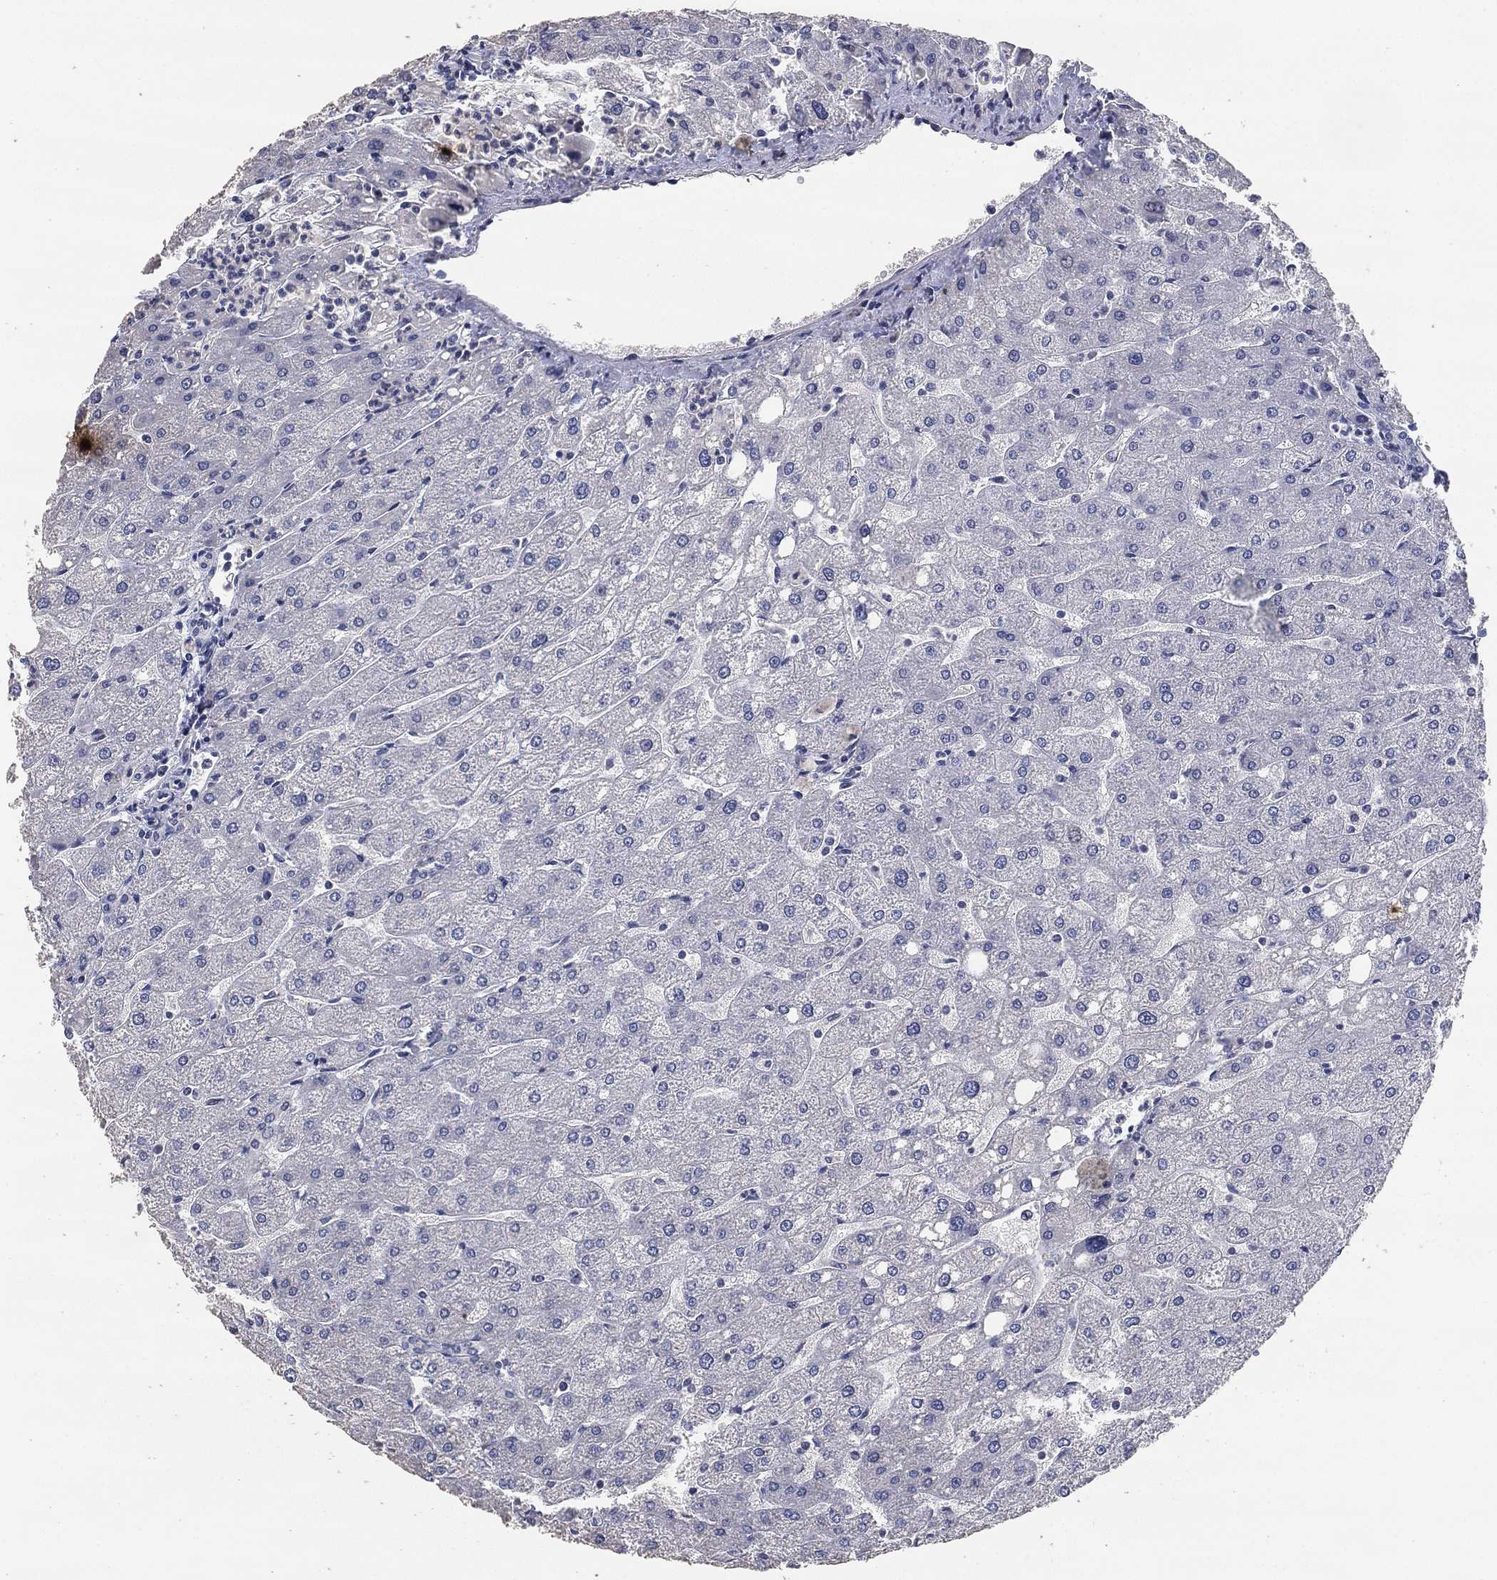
{"staining": {"intensity": "negative", "quantity": "none", "location": "none"}, "tissue": "liver", "cell_type": "Cholangiocytes", "image_type": "normal", "snomed": [{"axis": "morphology", "description": "Normal tissue, NOS"}, {"axis": "topography", "description": "Liver"}], "caption": "This is an IHC photomicrograph of benign liver. There is no positivity in cholangiocytes.", "gene": "DSG1", "patient": {"sex": "male", "age": 67}}